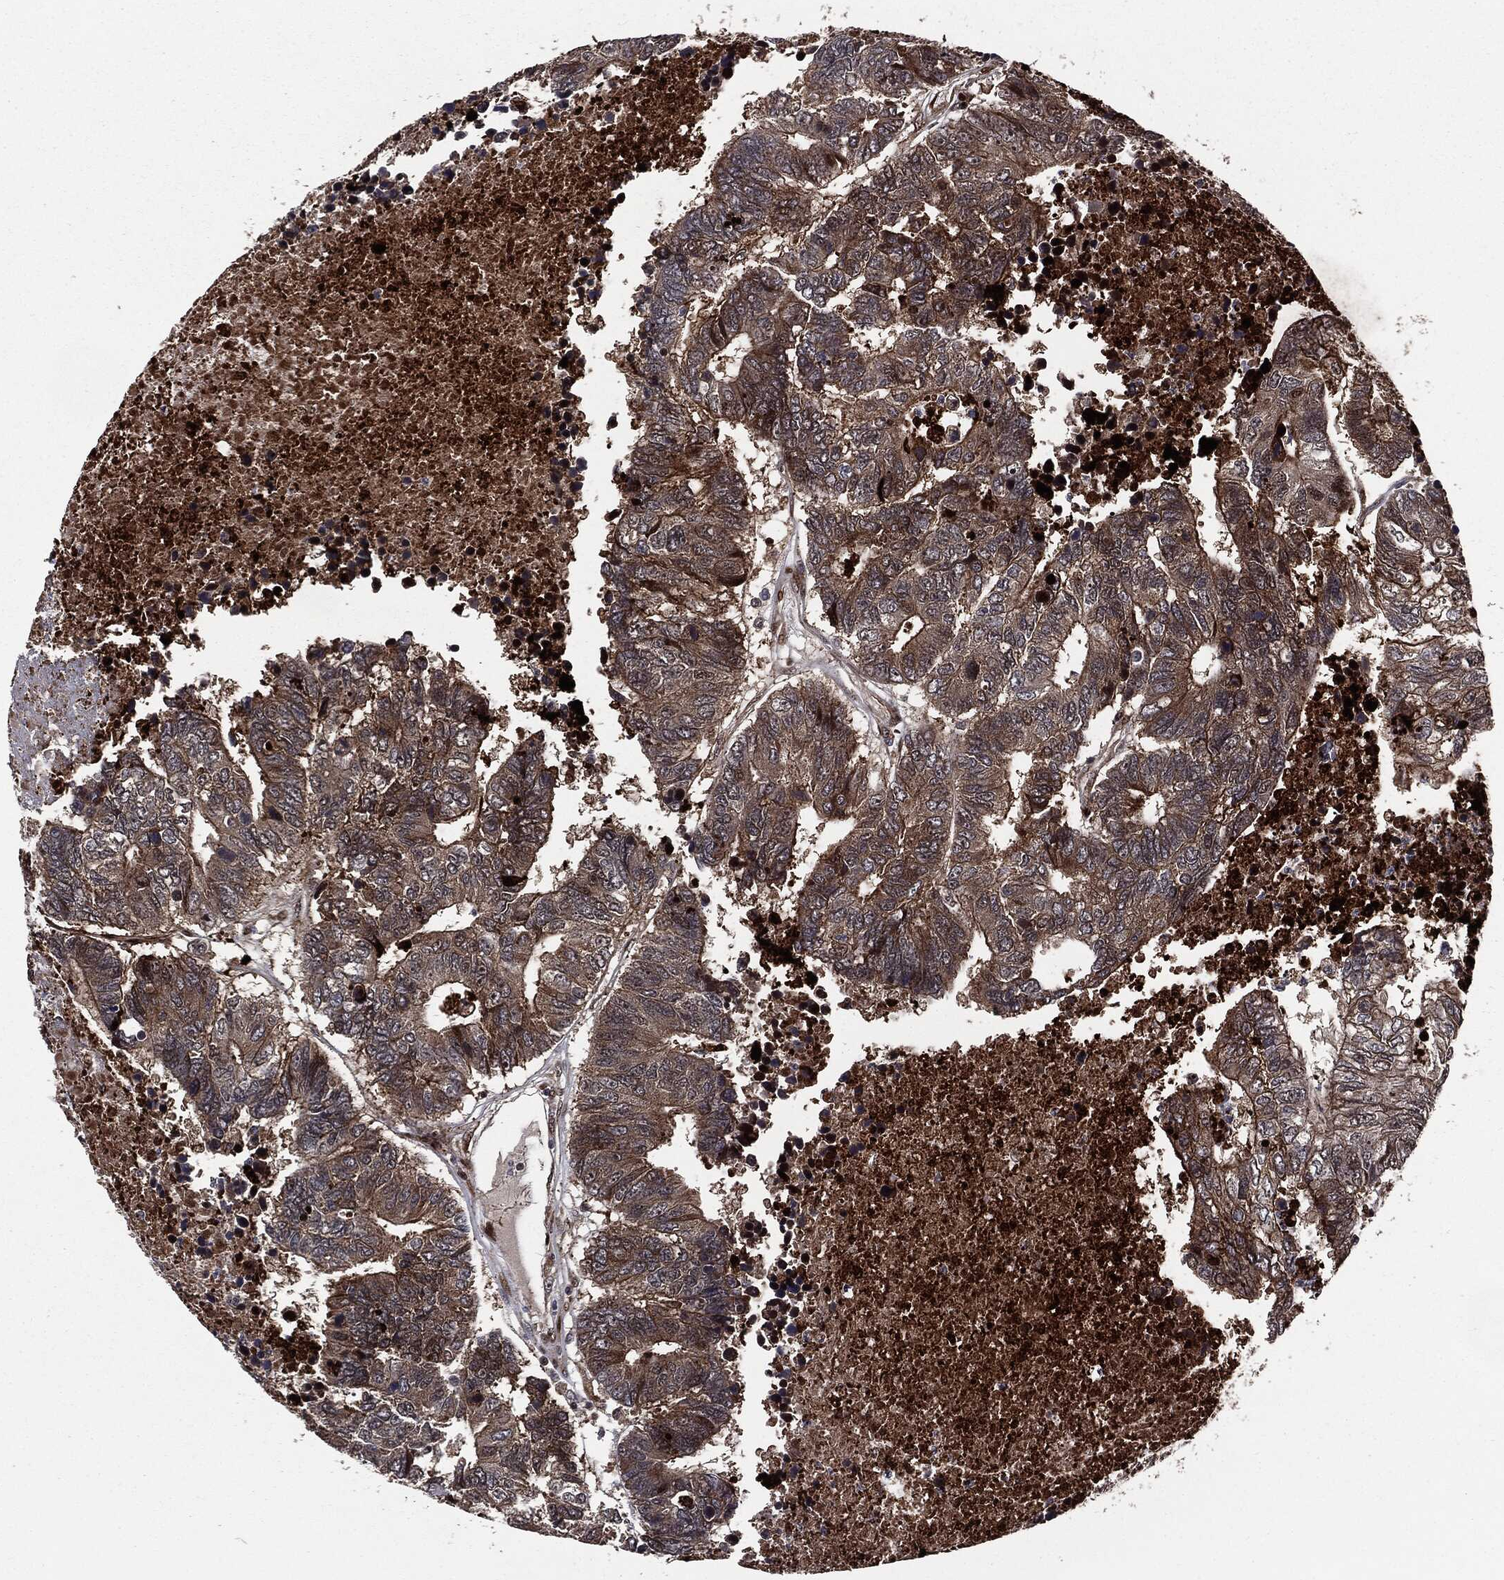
{"staining": {"intensity": "weak", "quantity": ">75%", "location": "cytoplasmic/membranous,nuclear"}, "tissue": "colorectal cancer", "cell_type": "Tumor cells", "image_type": "cancer", "snomed": [{"axis": "morphology", "description": "Adenocarcinoma, NOS"}, {"axis": "topography", "description": "Colon"}], "caption": "Protein positivity by immunohistochemistry displays weak cytoplasmic/membranous and nuclear staining in about >75% of tumor cells in adenocarcinoma (colorectal).", "gene": "SMAD4", "patient": {"sex": "female", "age": 48}}